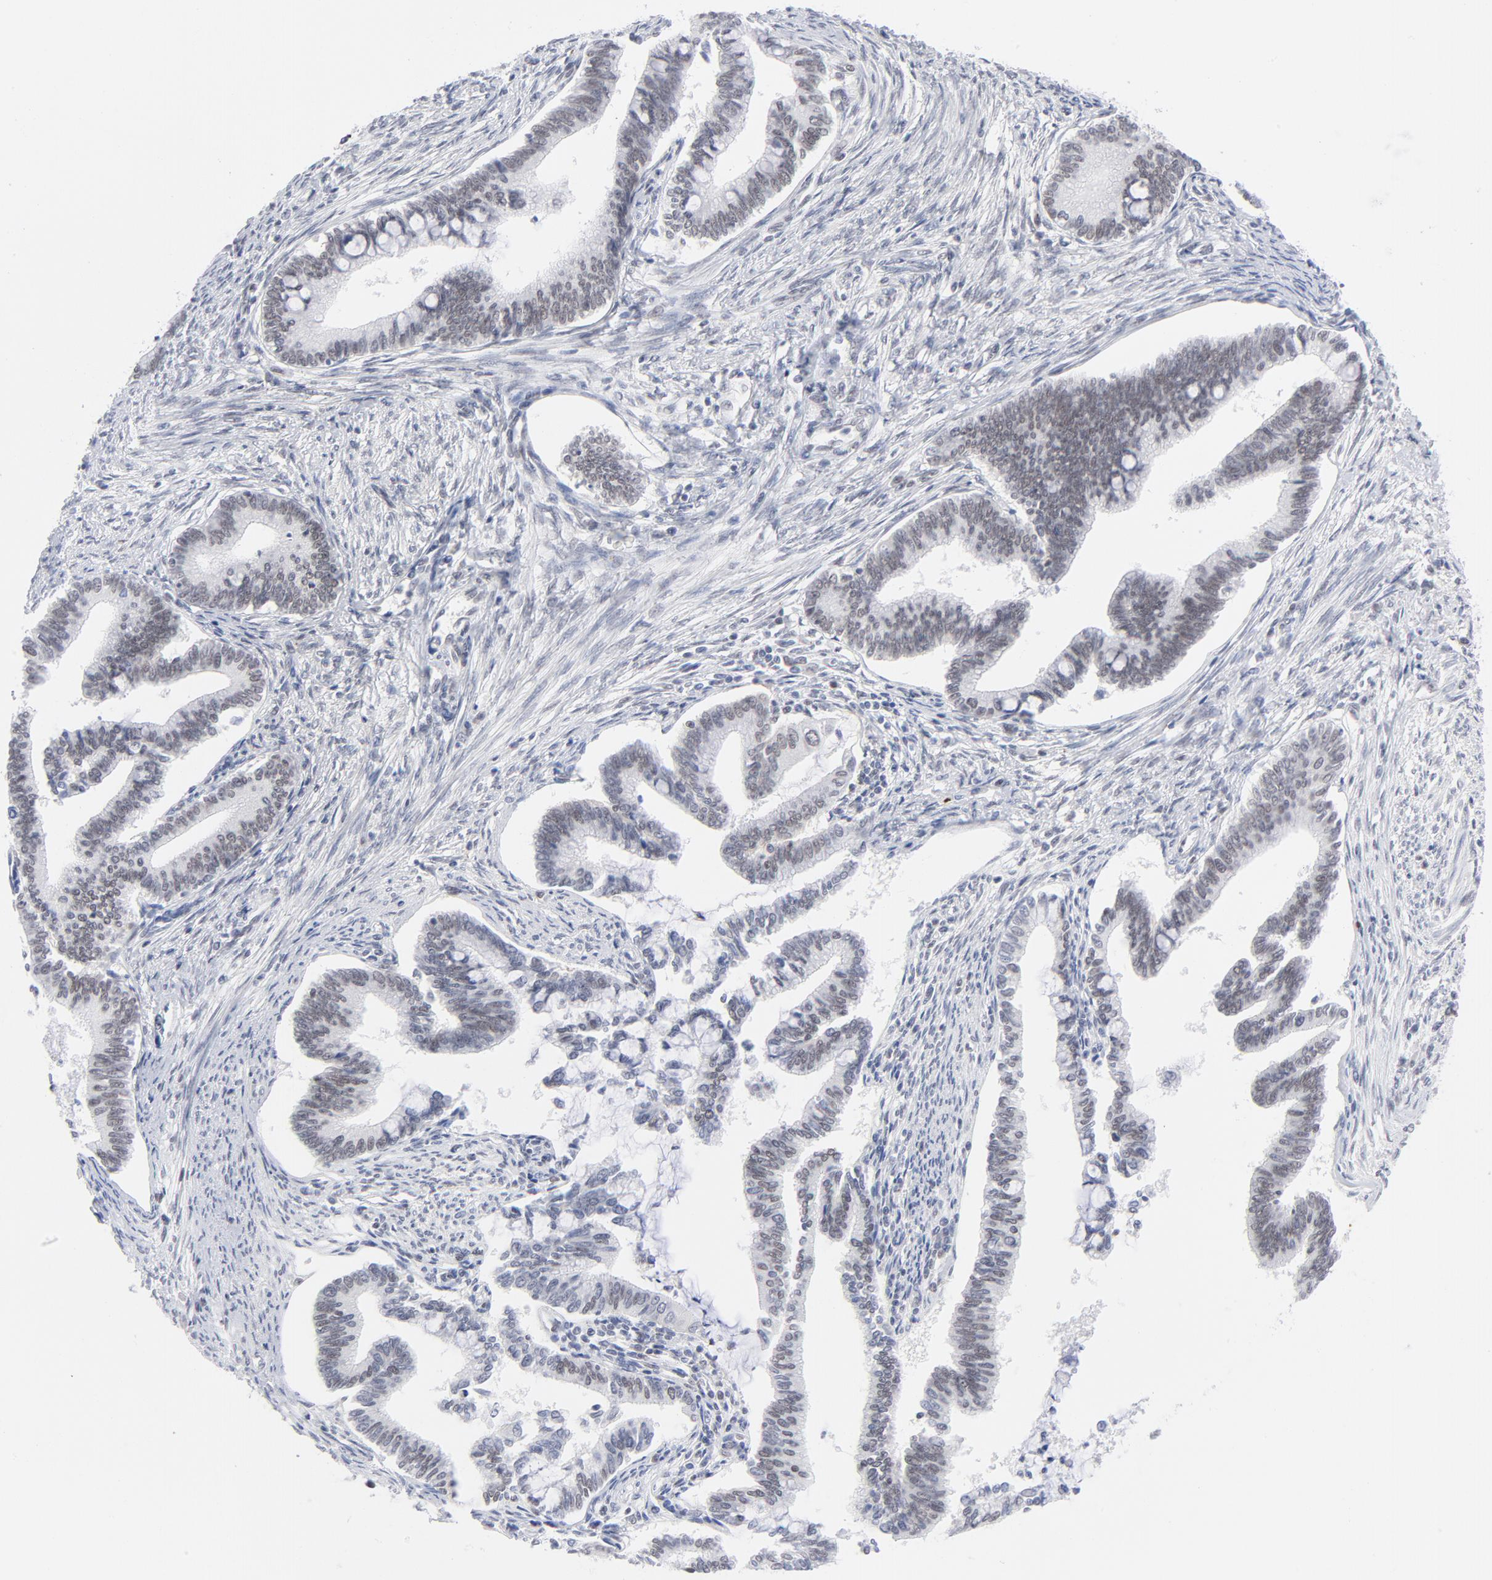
{"staining": {"intensity": "weak", "quantity": "25%-75%", "location": "nuclear"}, "tissue": "cervical cancer", "cell_type": "Tumor cells", "image_type": "cancer", "snomed": [{"axis": "morphology", "description": "Adenocarcinoma, NOS"}, {"axis": "topography", "description": "Cervix"}], "caption": "Immunohistochemistry (IHC) (DAB (3,3'-diaminobenzidine)) staining of cervical cancer (adenocarcinoma) displays weak nuclear protein staining in approximately 25%-75% of tumor cells.", "gene": "BAP1", "patient": {"sex": "female", "age": 36}}